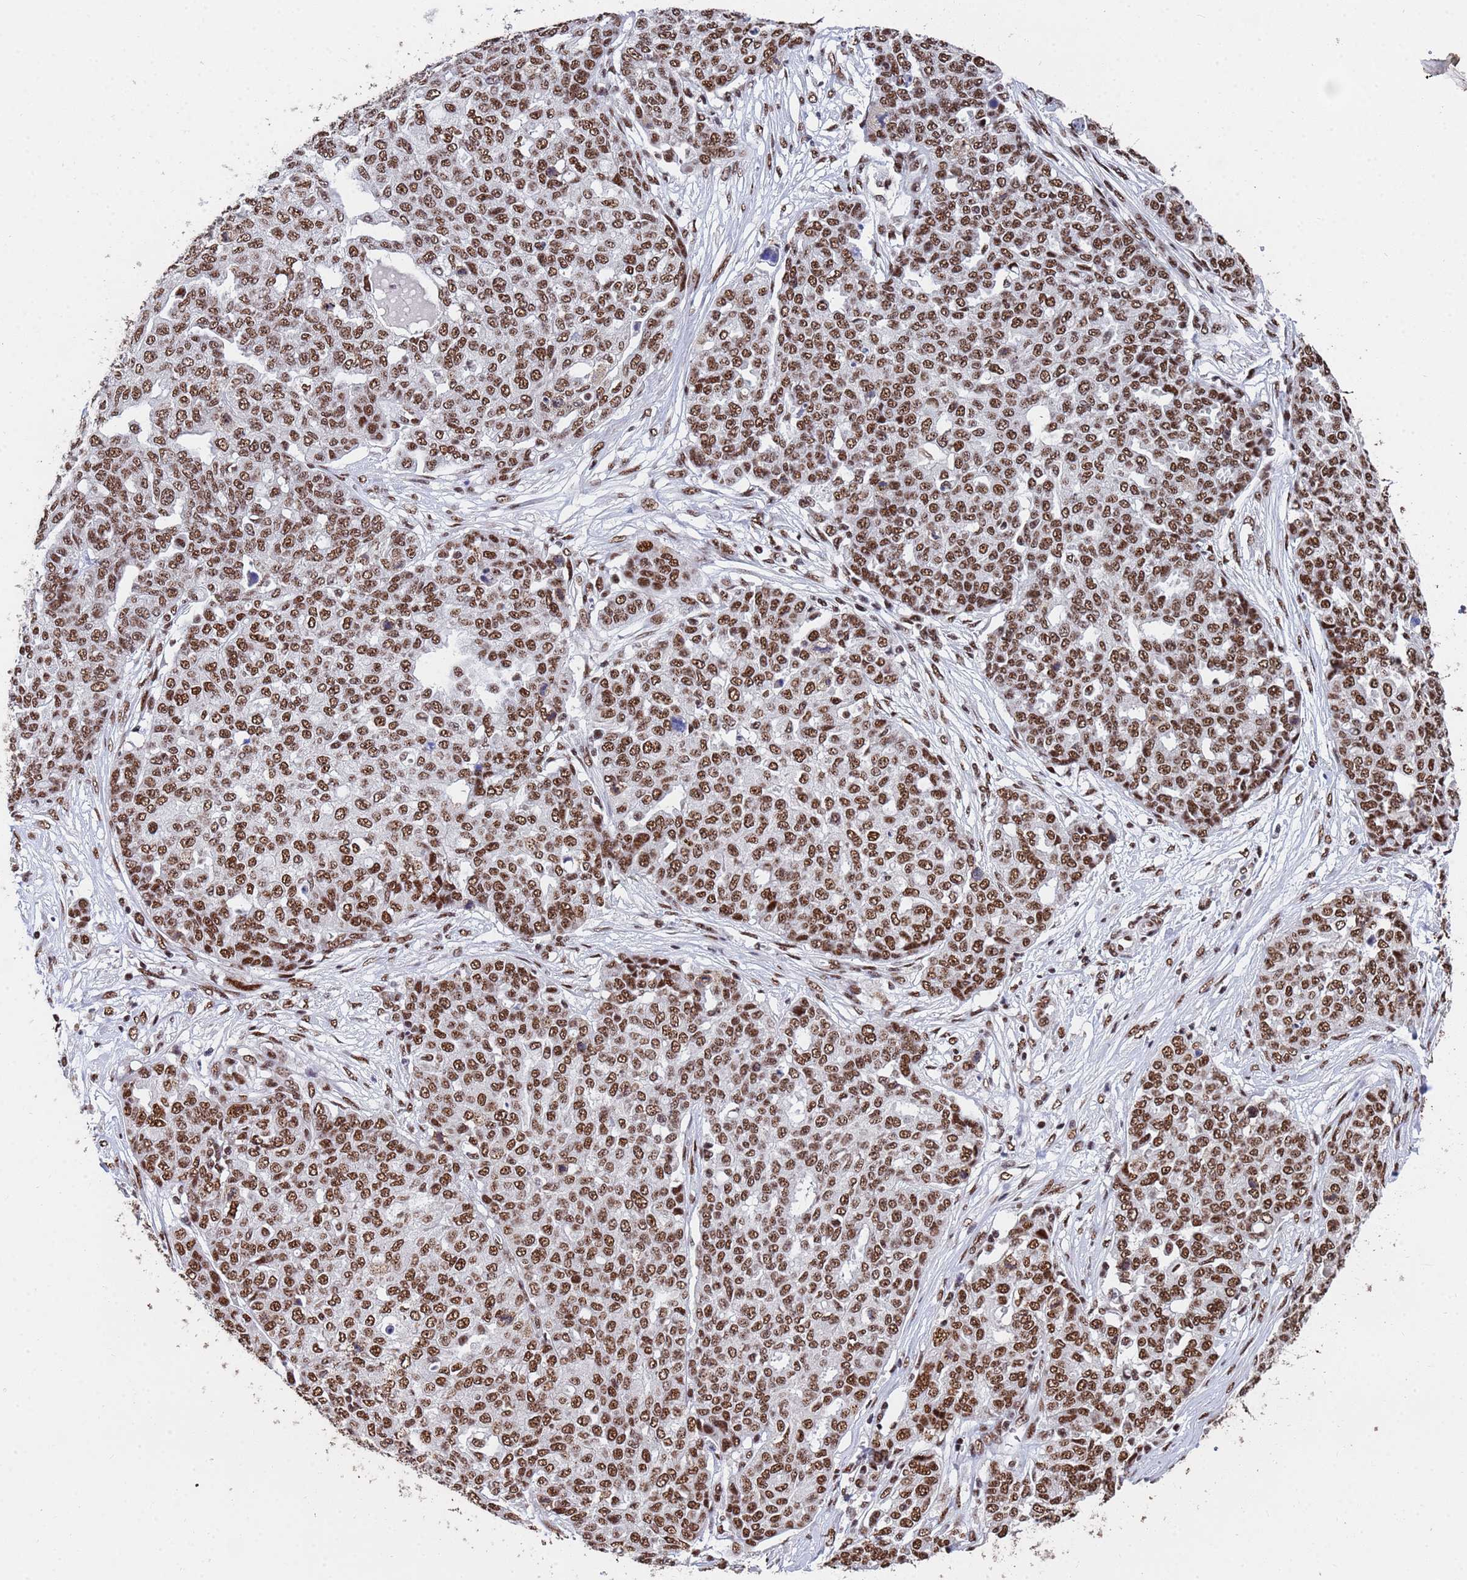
{"staining": {"intensity": "moderate", "quantity": ">75%", "location": "nuclear"}, "tissue": "ovarian cancer", "cell_type": "Tumor cells", "image_type": "cancer", "snomed": [{"axis": "morphology", "description": "Cystadenocarcinoma, serous, NOS"}, {"axis": "topography", "description": "Soft tissue"}, {"axis": "topography", "description": "Ovary"}], "caption": "Tumor cells reveal medium levels of moderate nuclear staining in approximately >75% of cells in human ovarian cancer (serous cystadenocarcinoma).", "gene": "SF3B2", "patient": {"sex": "female", "age": 57}}